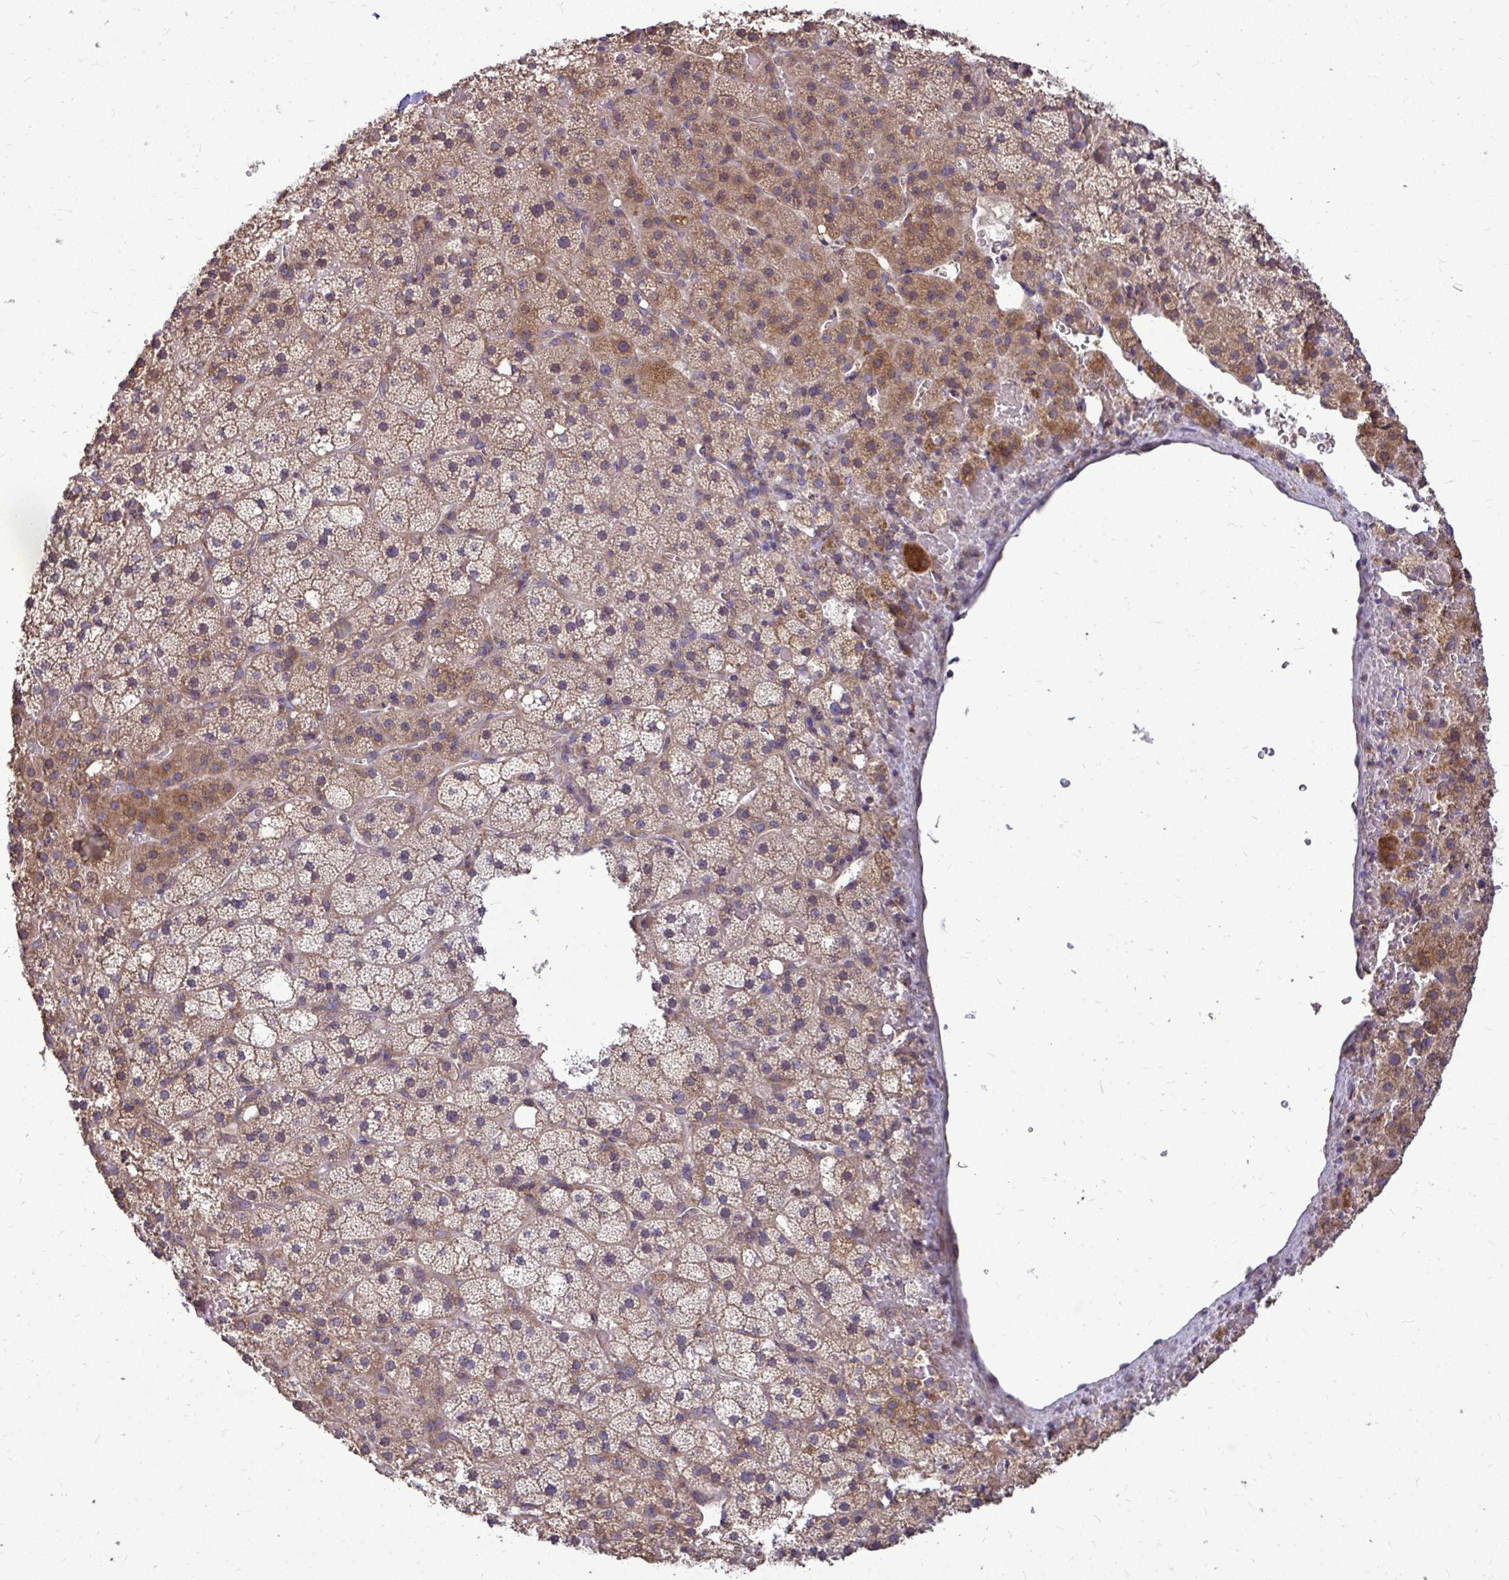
{"staining": {"intensity": "moderate", "quantity": ">75%", "location": "cytoplasmic/membranous"}, "tissue": "adrenal gland", "cell_type": "Glandular cells", "image_type": "normal", "snomed": [{"axis": "morphology", "description": "Normal tissue, NOS"}, {"axis": "topography", "description": "Adrenal gland"}], "caption": "Protein expression analysis of unremarkable adrenal gland reveals moderate cytoplasmic/membranous positivity in about >75% of glandular cells. The staining was performed using DAB (3,3'-diaminobenzidine) to visualize the protein expression in brown, while the nuclei were stained in blue with hematoxylin (Magnification: 20x).", "gene": "FMR1", "patient": {"sex": "male", "age": 53}}